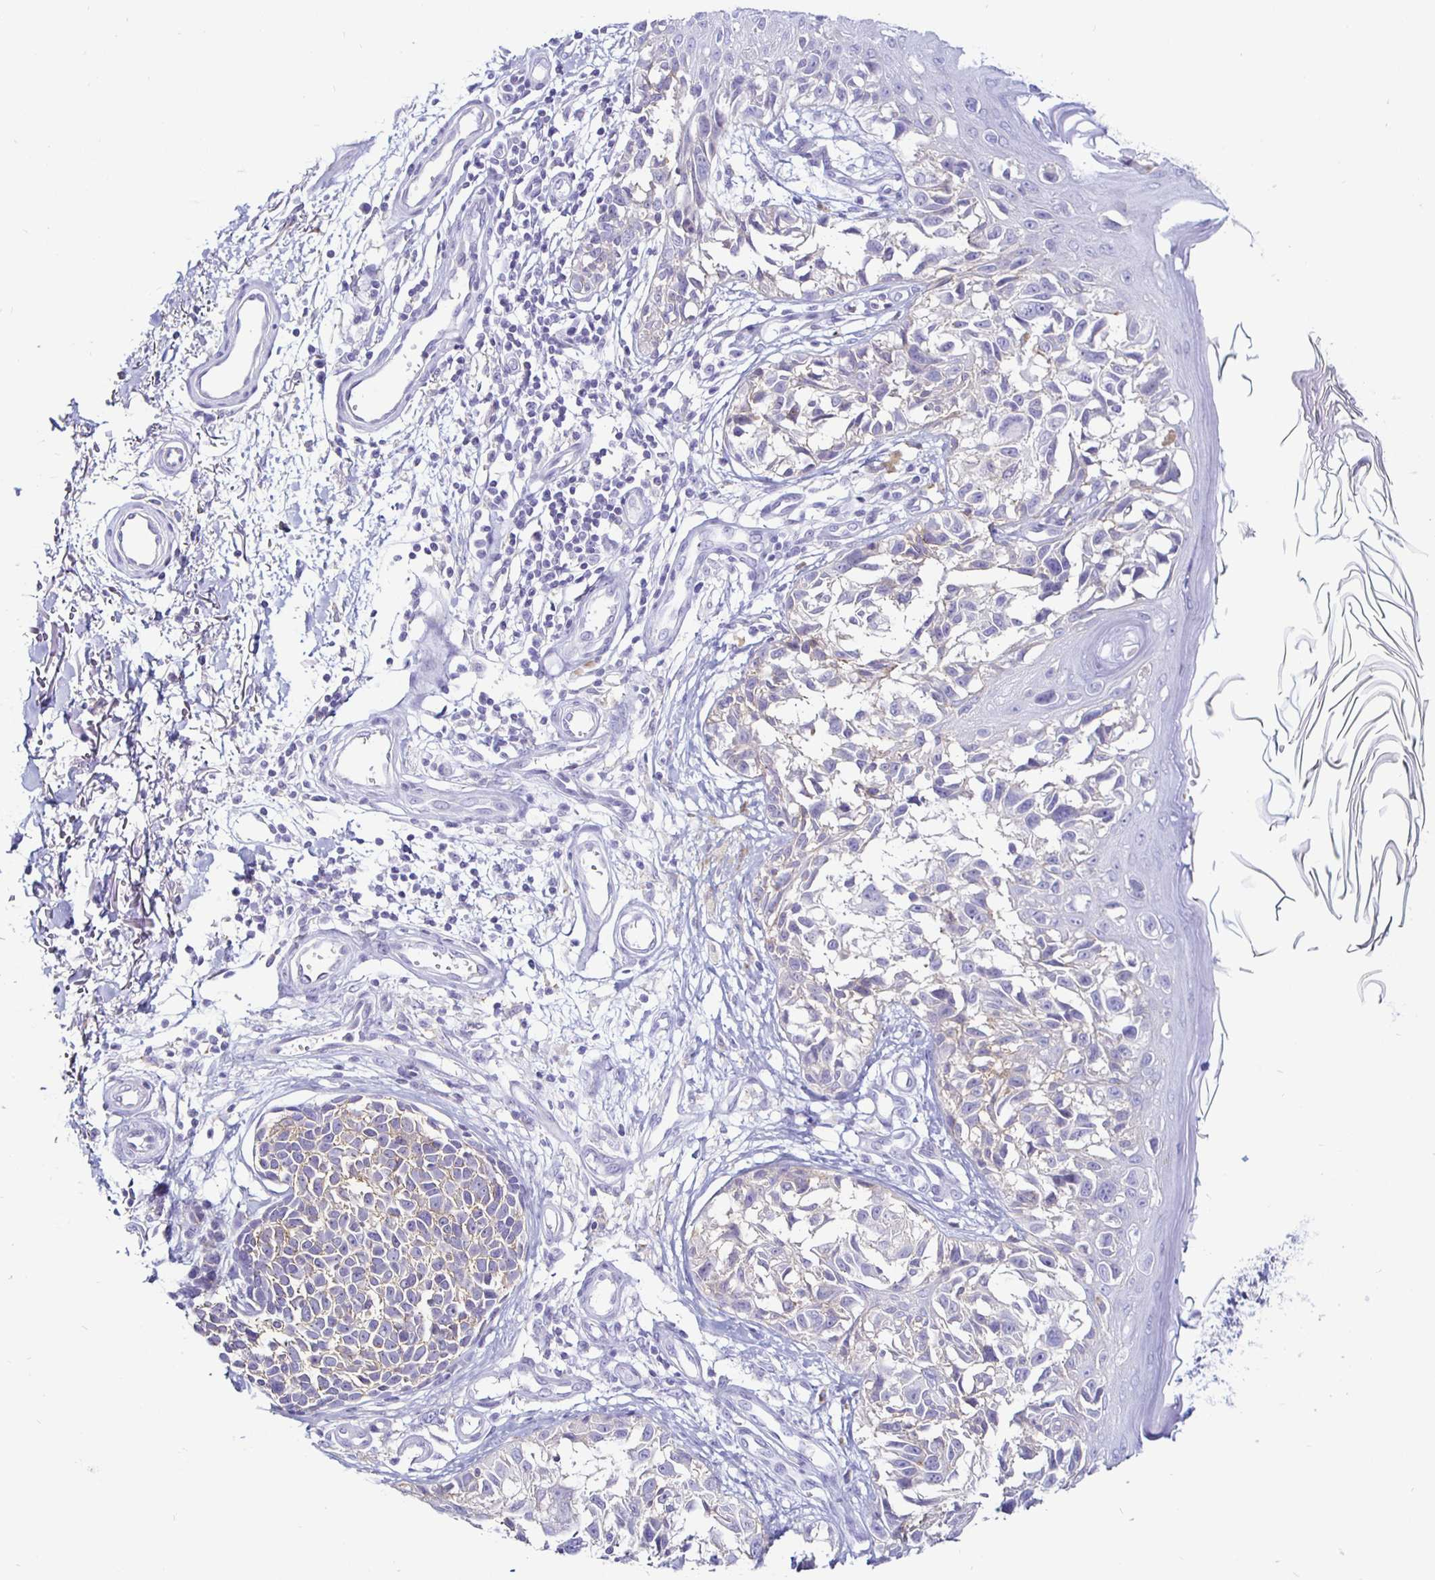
{"staining": {"intensity": "negative", "quantity": "none", "location": "none"}, "tissue": "melanoma", "cell_type": "Tumor cells", "image_type": "cancer", "snomed": [{"axis": "morphology", "description": "Malignant melanoma, NOS"}, {"axis": "topography", "description": "Skin"}], "caption": "Tumor cells show no significant protein expression in melanoma. The staining is performed using DAB brown chromogen with nuclei counter-stained in using hematoxylin.", "gene": "SIRPA", "patient": {"sex": "male", "age": 73}}